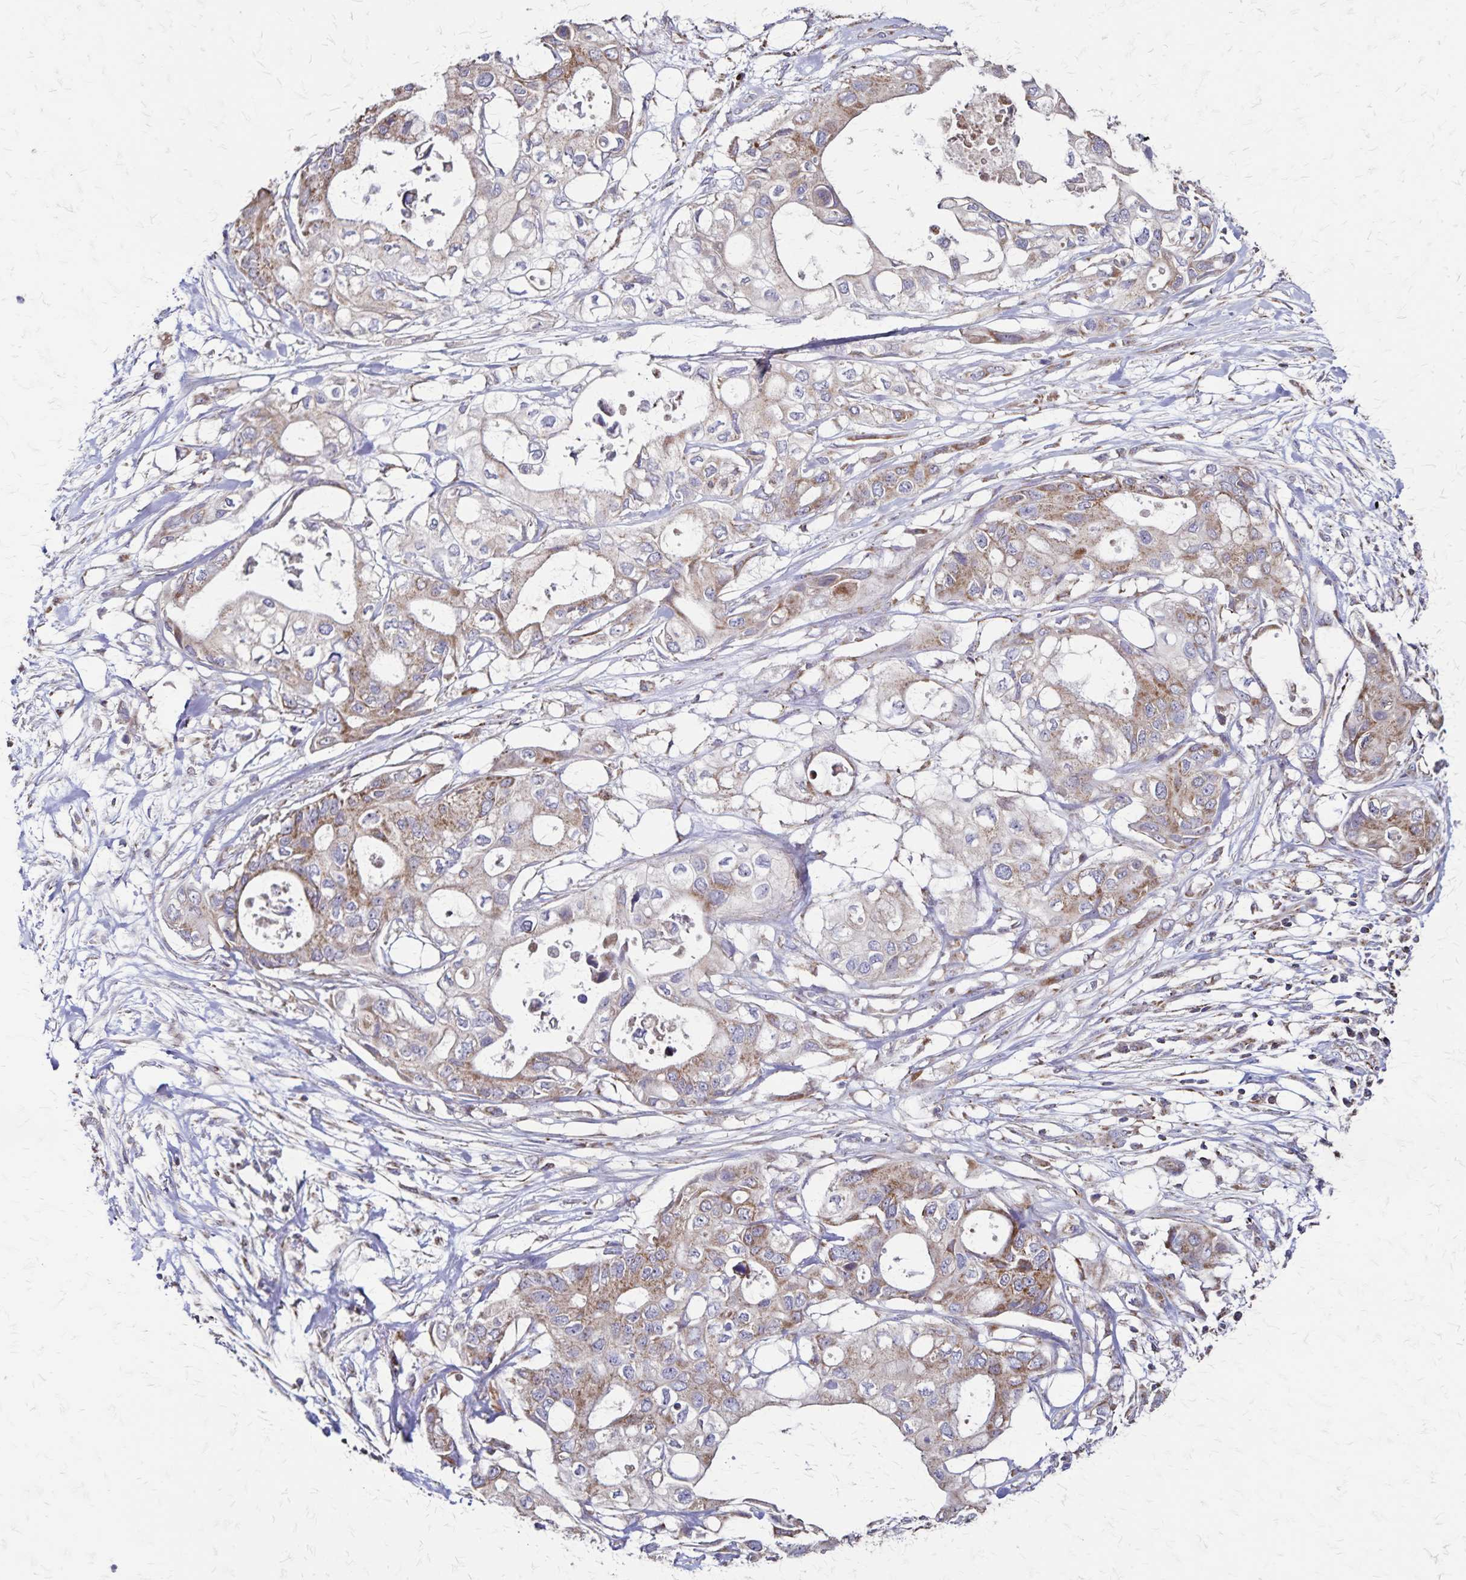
{"staining": {"intensity": "weak", "quantity": "25%-75%", "location": "cytoplasmic/membranous"}, "tissue": "pancreatic cancer", "cell_type": "Tumor cells", "image_type": "cancer", "snomed": [{"axis": "morphology", "description": "Adenocarcinoma, NOS"}, {"axis": "topography", "description": "Pancreas"}], "caption": "DAB (3,3'-diaminobenzidine) immunohistochemical staining of human pancreatic cancer exhibits weak cytoplasmic/membranous protein staining in about 25%-75% of tumor cells. (DAB IHC with brightfield microscopy, high magnification).", "gene": "NFS1", "patient": {"sex": "female", "age": 63}}